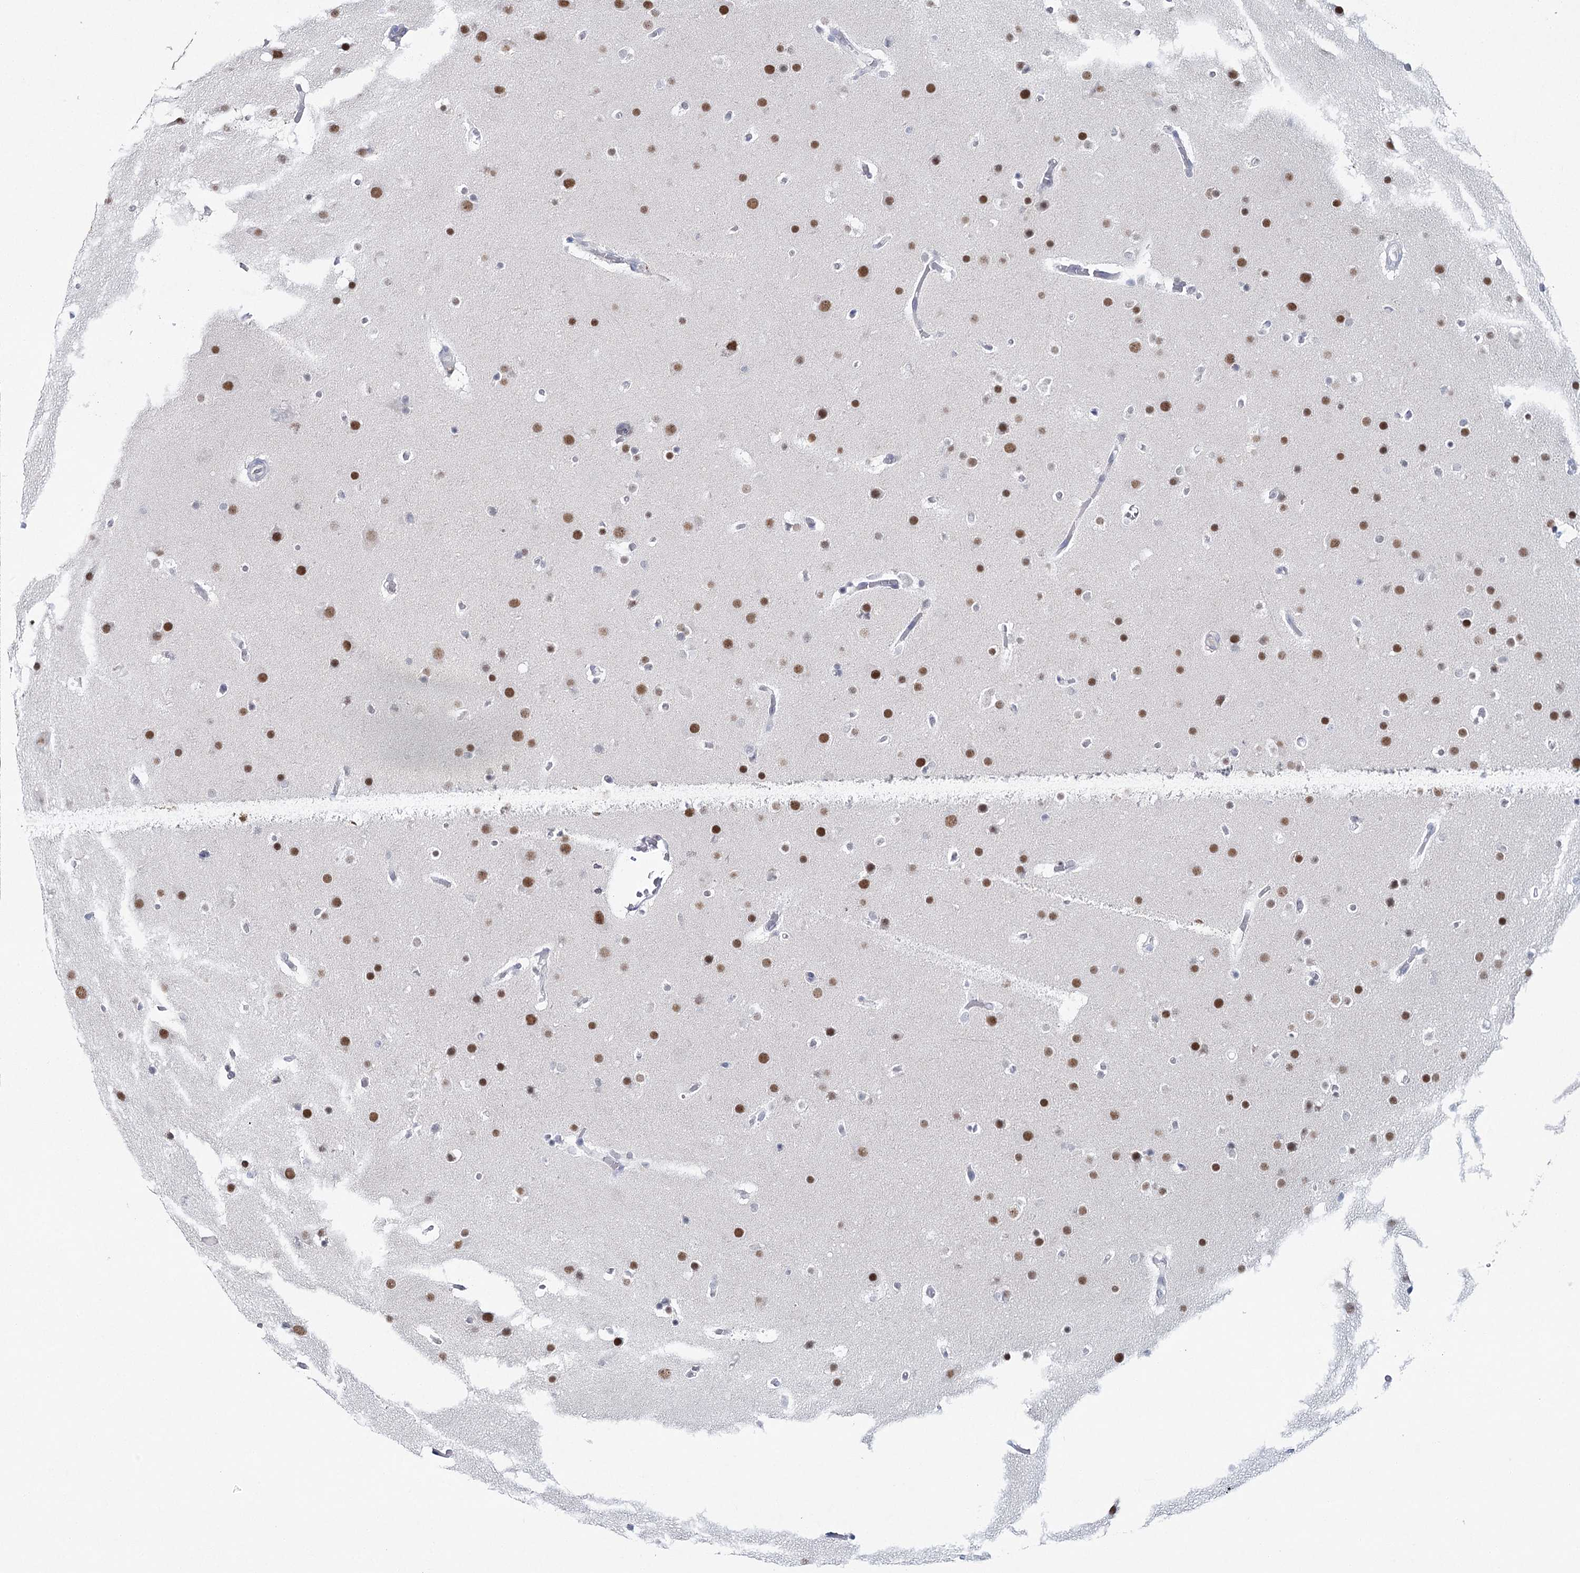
{"staining": {"intensity": "moderate", "quantity": ">75%", "location": "nuclear"}, "tissue": "glioma", "cell_type": "Tumor cells", "image_type": "cancer", "snomed": [{"axis": "morphology", "description": "Glioma, malignant, High grade"}, {"axis": "topography", "description": "Cerebral cortex"}], "caption": "IHC image of malignant glioma (high-grade) stained for a protein (brown), which exhibits medium levels of moderate nuclear staining in approximately >75% of tumor cells.", "gene": "ZC3H8", "patient": {"sex": "female", "age": 36}}